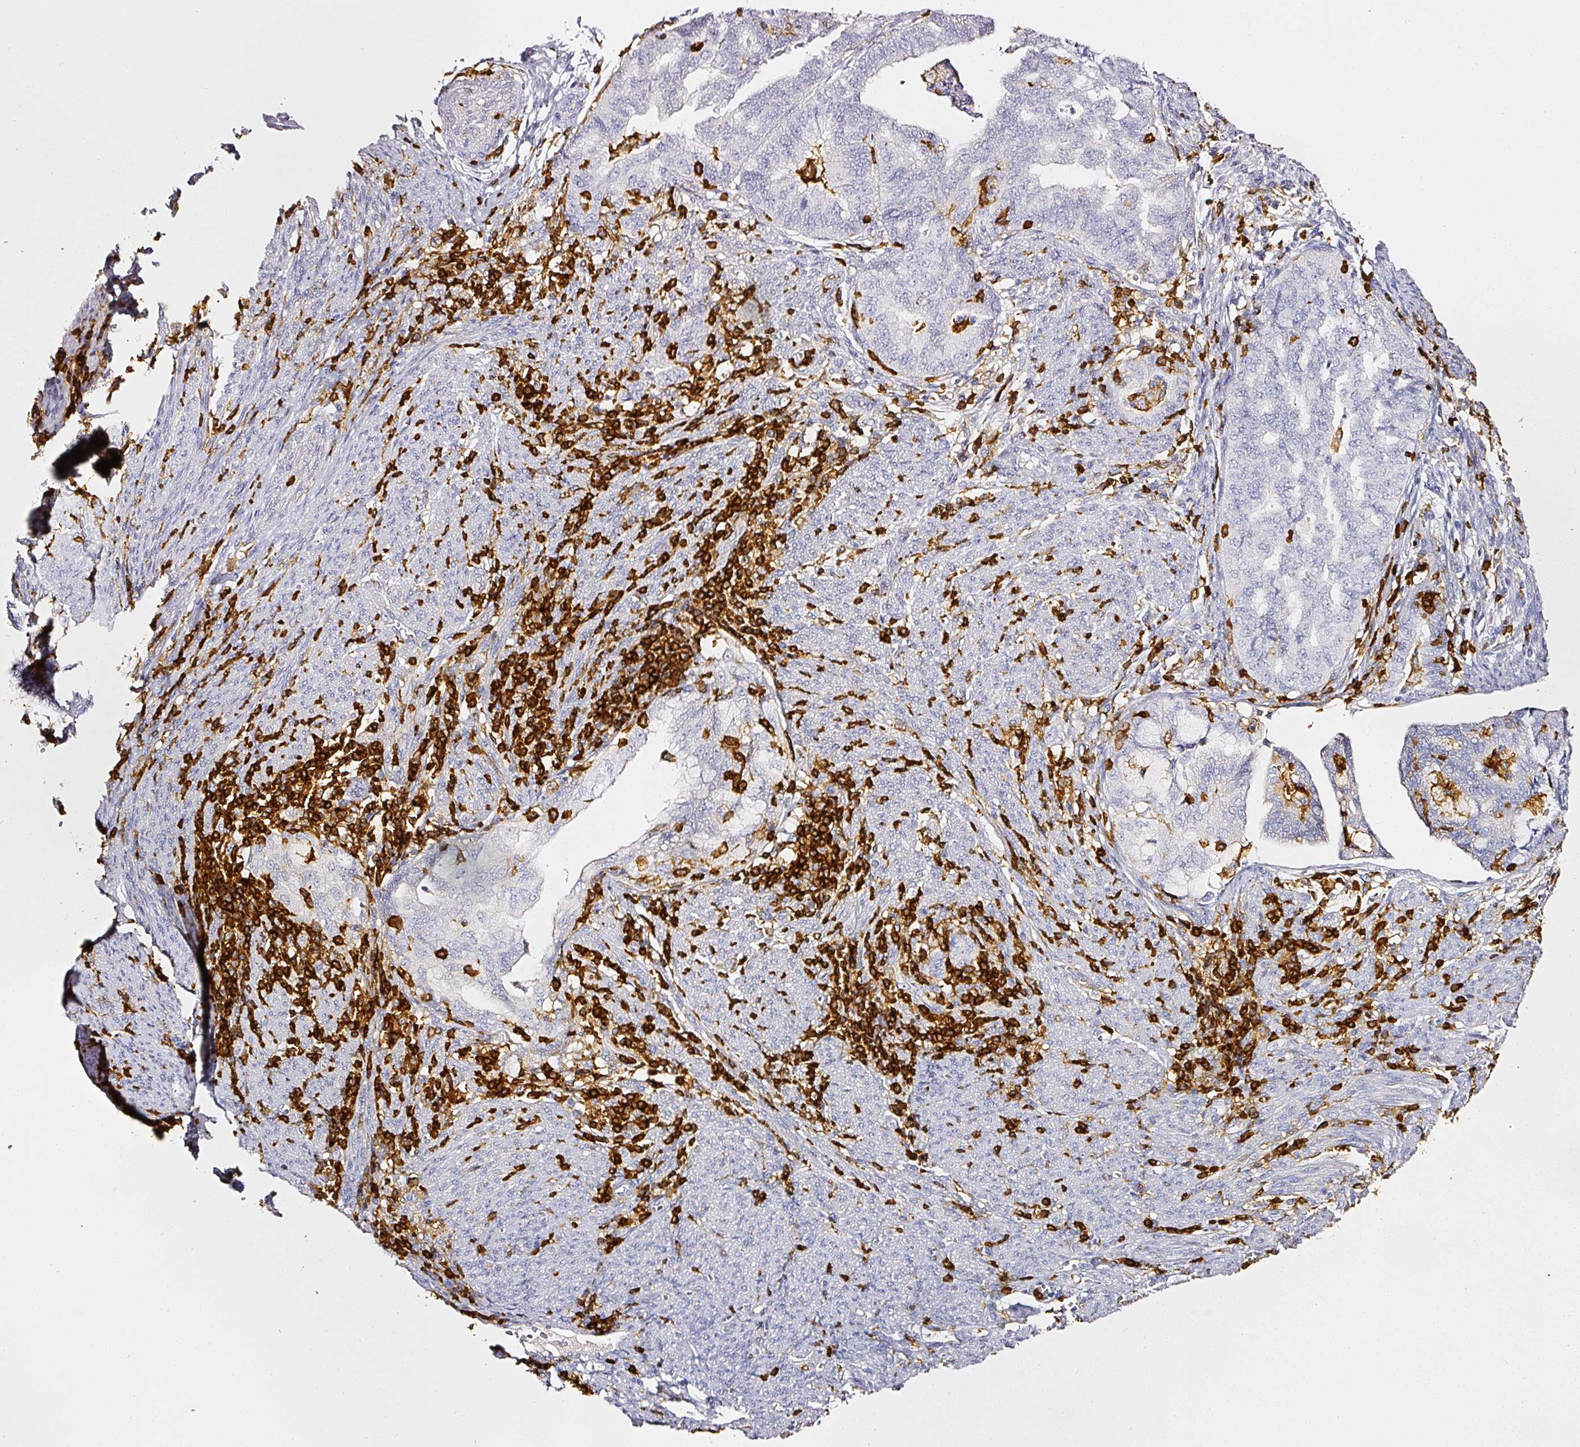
{"staining": {"intensity": "negative", "quantity": "none", "location": "none"}, "tissue": "endometrial cancer", "cell_type": "Tumor cells", "image_type": "cancer", "snomed": [{"axis": "morphology", "description": "Adenocarcinoma, NOS"}, {"axis": "topography", "description": "Endometrium"}], "caption": "Immunohistochemical staining of human endometrial cancer reveals no significant staining in tumor cells. (Immunohistochemistry, brightfield microscopy, high magnification).", "gene": "EVL", "patient": {"sex": "female", "age": 79}}